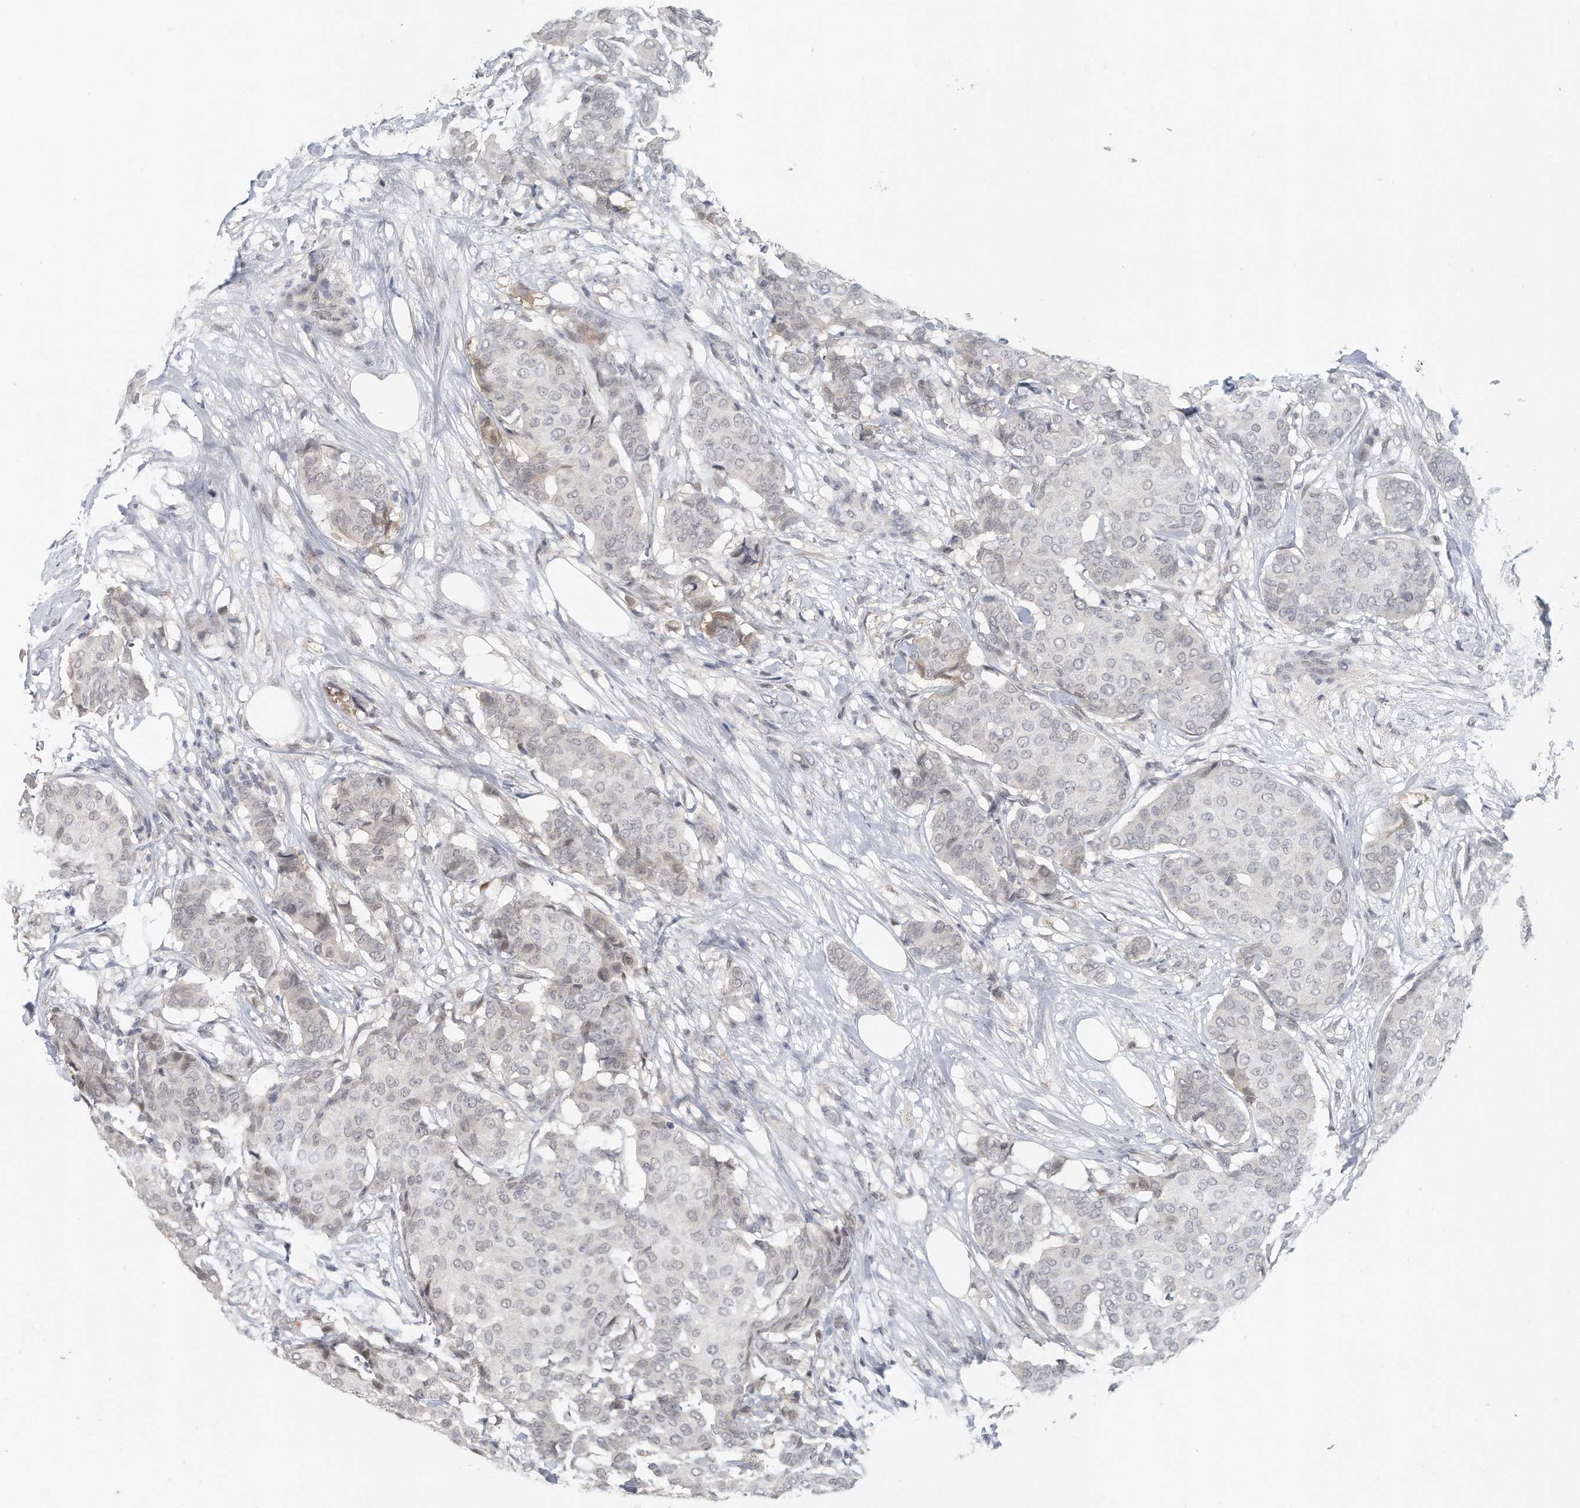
{"staining": {"intensity": "weak", "quantity": "<25%", "location": "nuclear"}, "tissue": "breast cancer", "cell_type": "Tumor cells", "image_type": "cancer", "snomed": [{"axis": "morphology", "description": "Duct carcinoma"}, {"axis": "topography", "description": "Breast"}], "caption": "DAB (3,3'-diaminobenzidine) immunohistochemical staining of human intraductal carcinoma (breast) displays no significant expression in tumor cells.", "gene": "DDX43", "patient": {"sex": "female", "age": 75}}